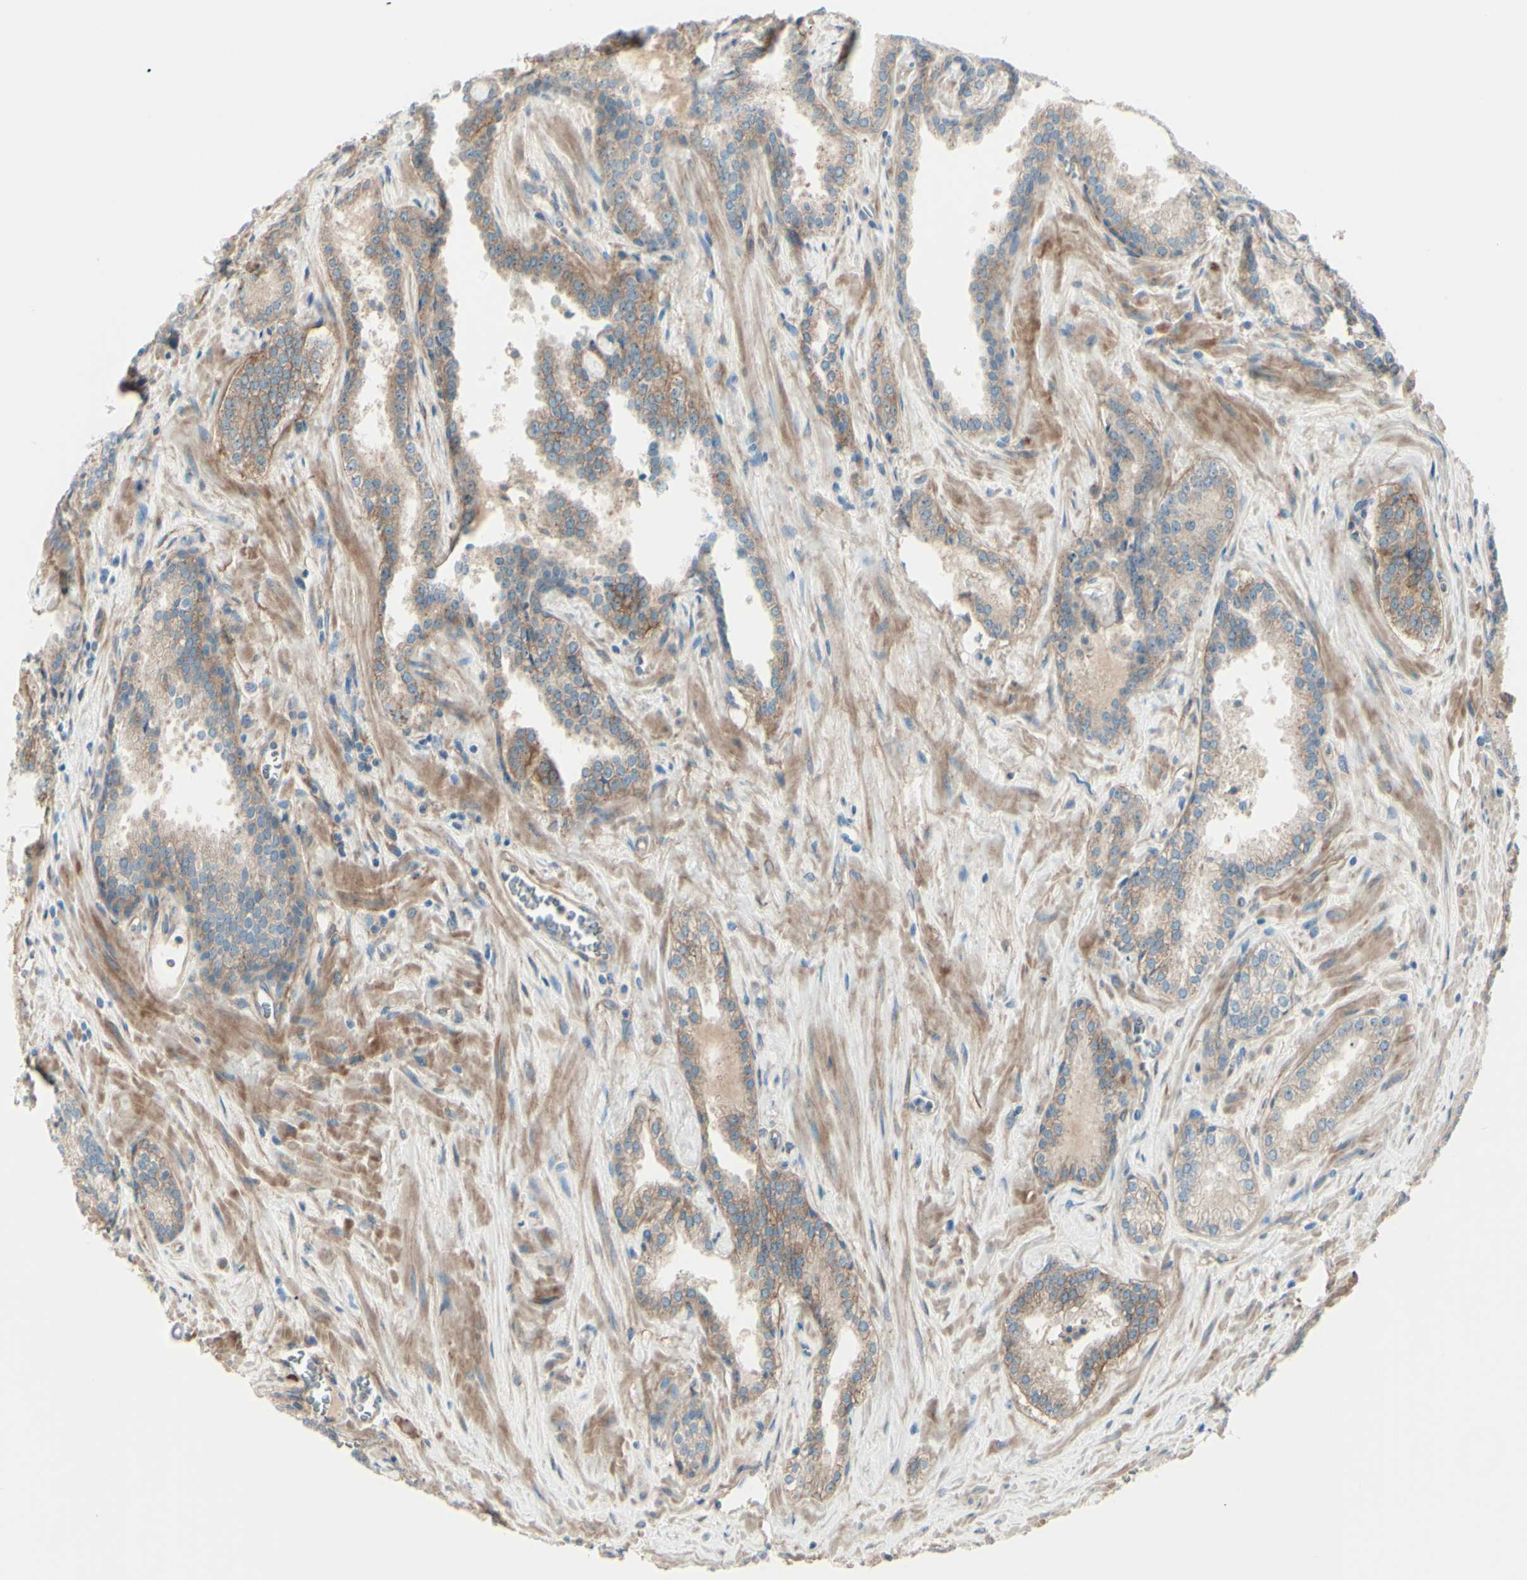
{"staining": {"intensity": "moderate", "quantity": ">75%", "location": "cytoplasmic/membranous"}, "tissue": "prostate cancer", "cell_type": "Tumor cells", "image_type": "cancer", "snomed": [{"axis": "morphology", "description": "Adenocarcinoma, Low grade"}, {"axis": "topography", "description": "Prostate"}], "caption": "Approximately >75% of tumor cells in low-grade adenocarcinoma (prostate) show moderate cytoplasmic/membranous protein staining as visualized by brown immunohistochemical staining.", "gene": "PCDHGA2", "patient": {"sex": "male", "age": 60}}